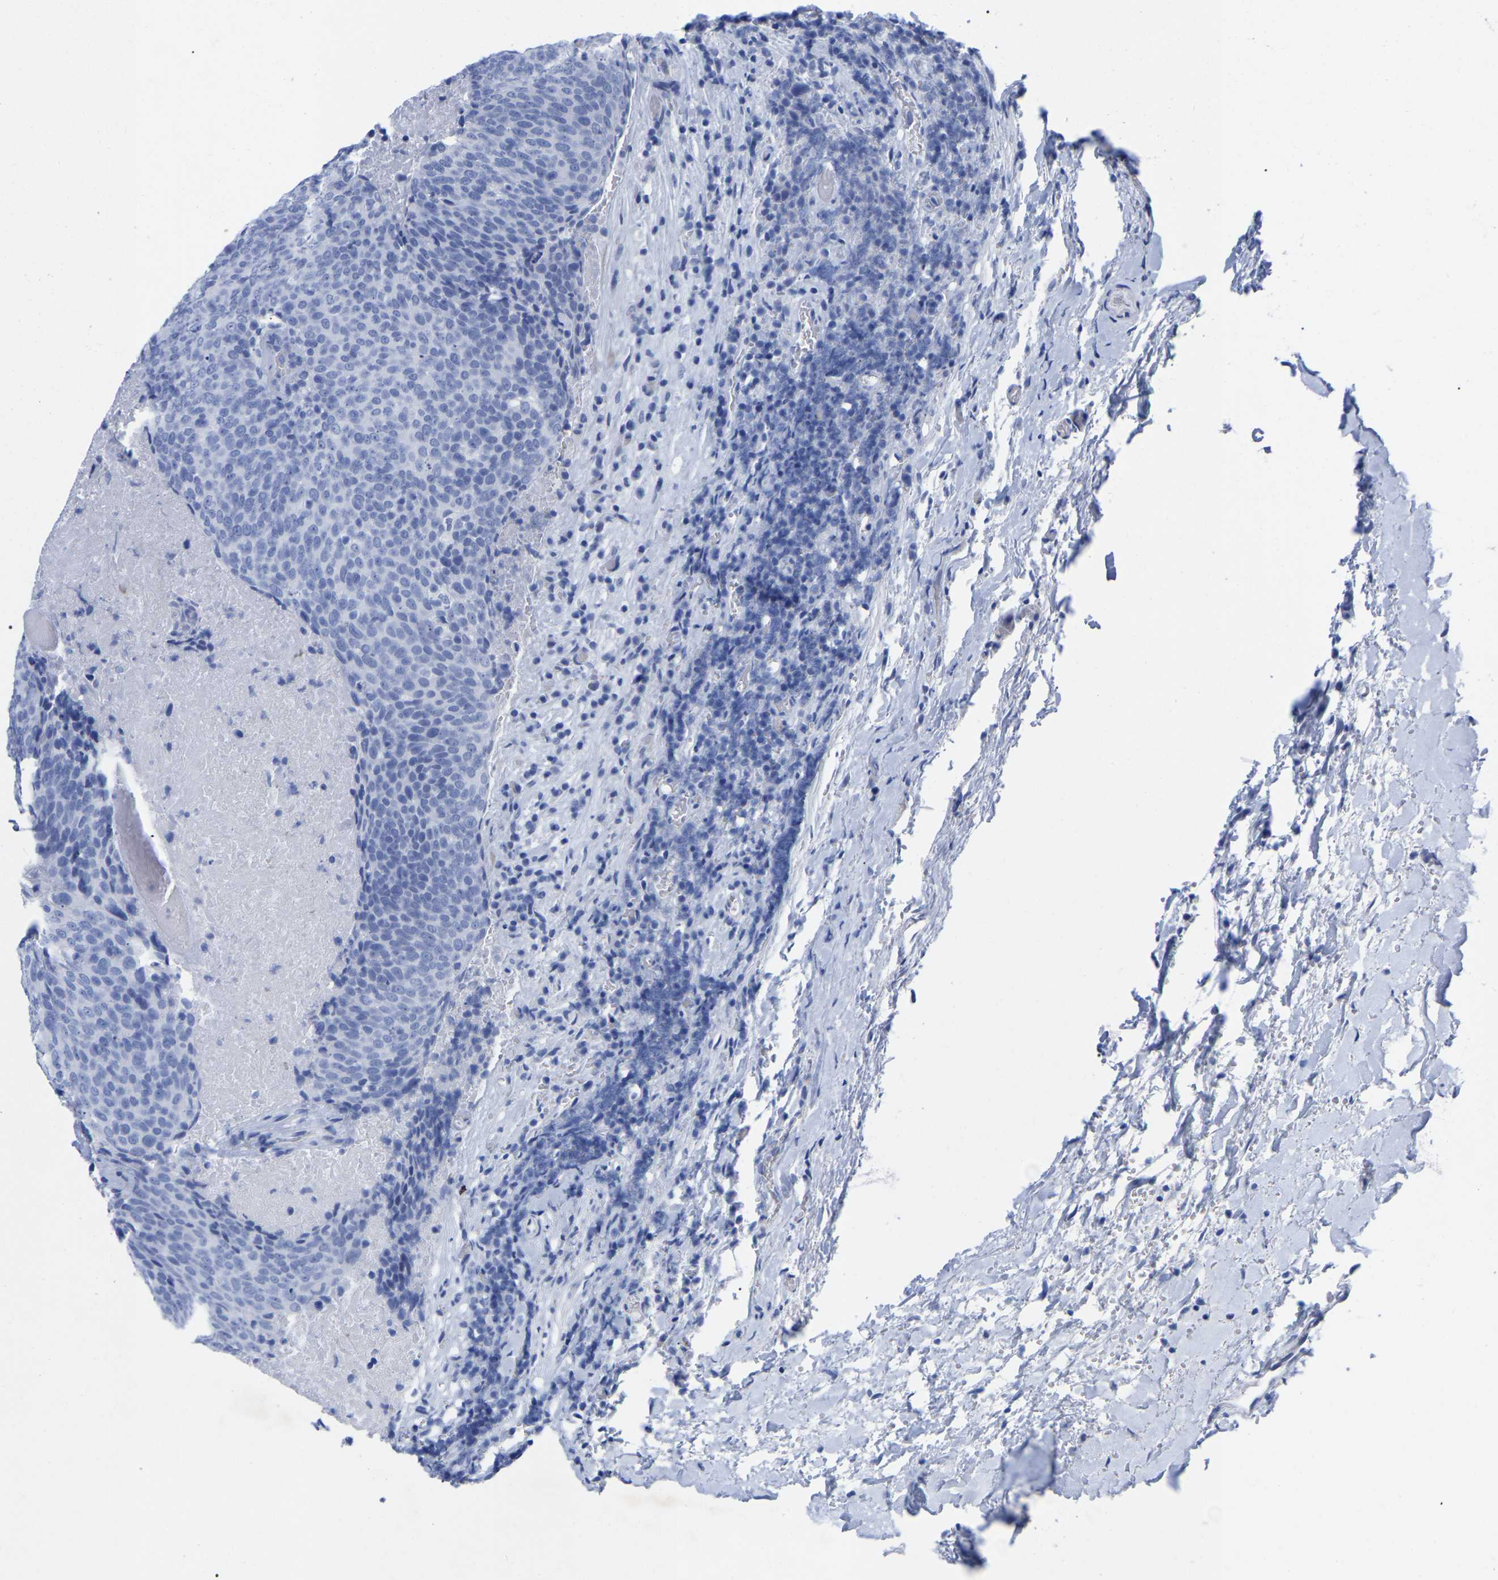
{"staining": {"intensity": "negative", "quantity": "none", "location": "none"}, "tissue": "head and neck cancer", "cell_type": "Tumor cells", "image_type": "cancer", "snomed": [{"axis": "morphology", "description": "Squamous cell carcinoma, NOS"}, {"axis": "morphology", "description": "Squamous cell carcinoma, metastatic, NOS"}, {"axis": "topography", "description": "Lymph node"}, {"axis": "topography", "description": "Head-Neck"}], "caption": "This is an immunohistochemistry (IHC) micrograph of squamous cell carcinoma (head and neck). There is no expression in tumor cells.", "gene": "HAPLN1", "patient": {"sex": "male", "age": 62}}